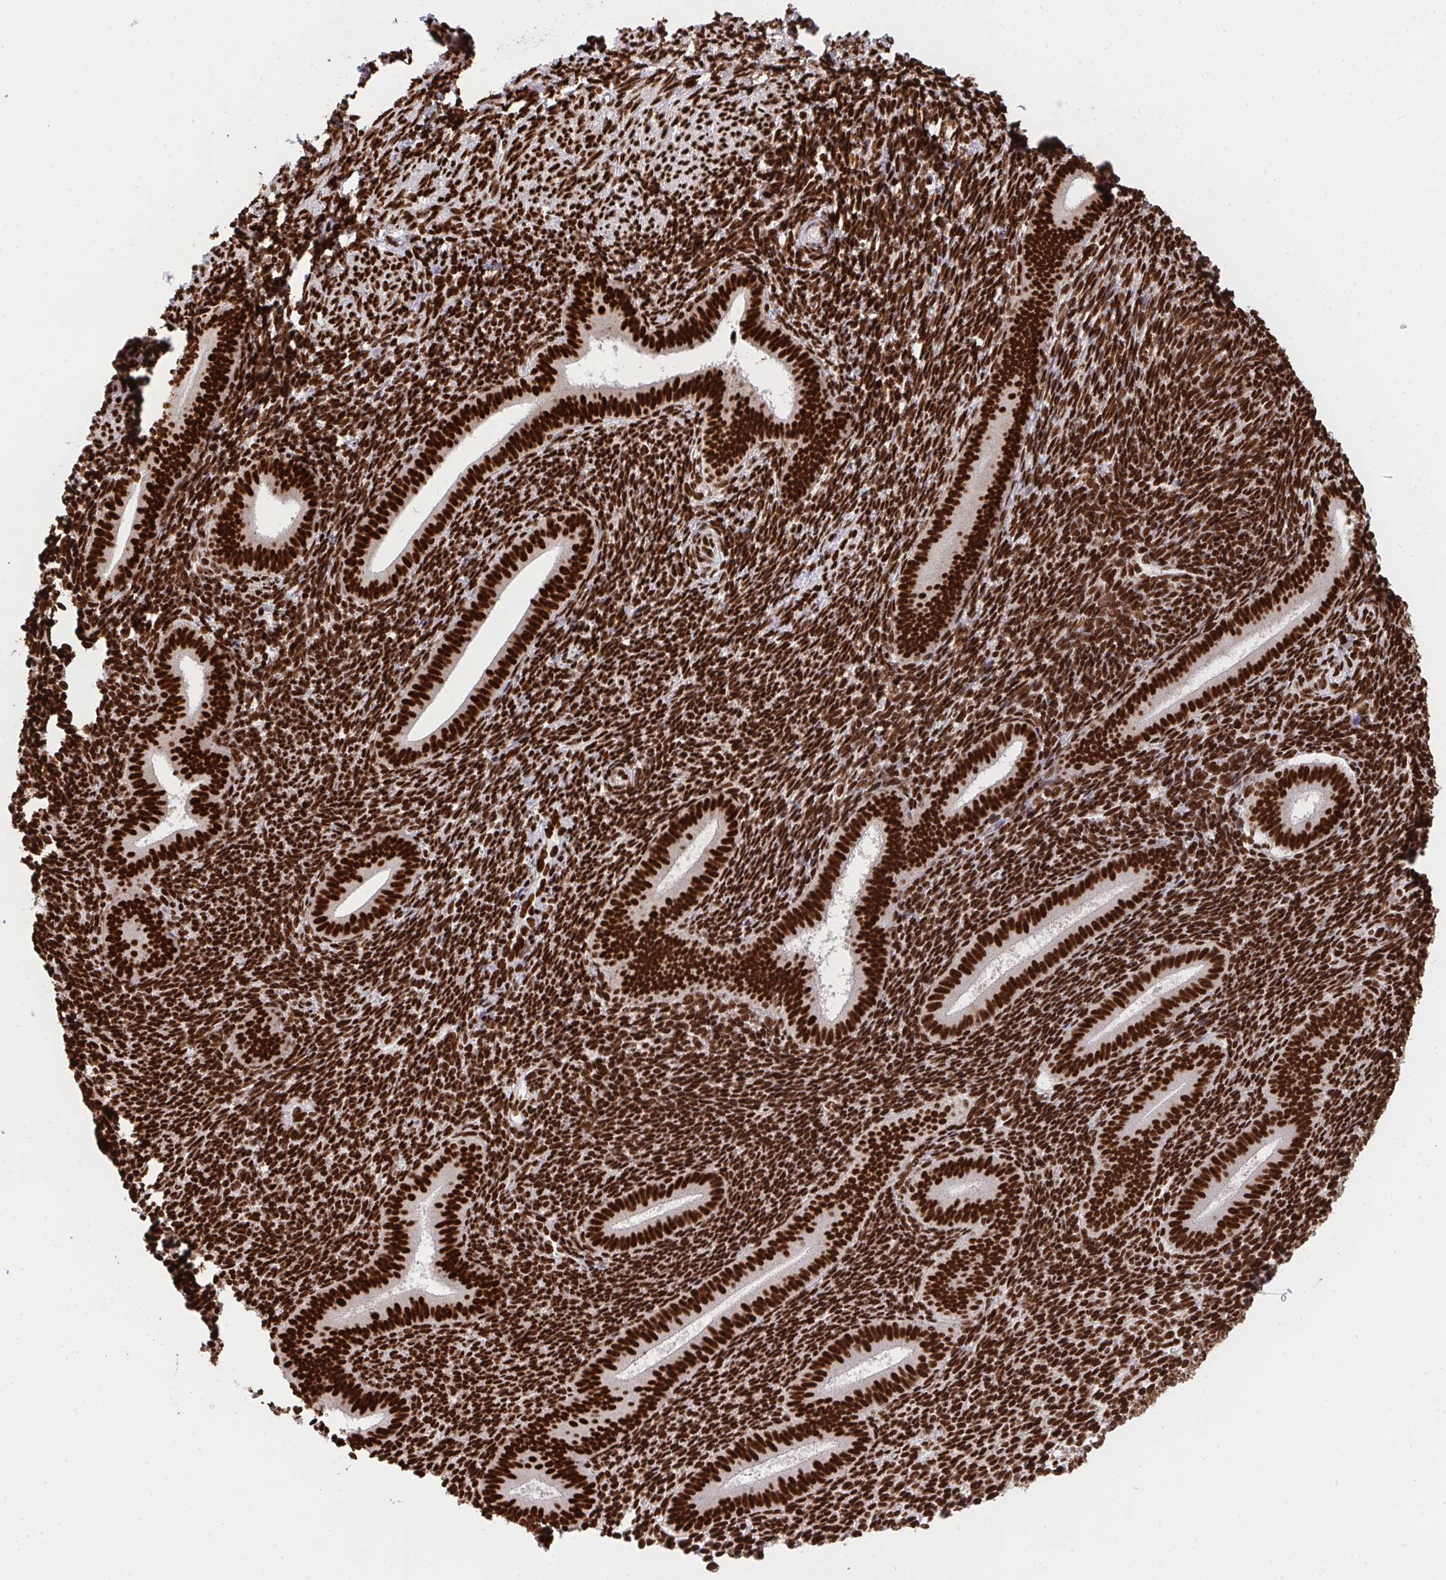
{"staining": {"intensity": "strong", "quantity": ">75%", "location": "nuclear"}, "tissue": "endometrium", "cell_type": "Cells in endometrial stroma", "image_type": "normal", "snomed": [{"axis": "morphology", "description": "Normal tissue, NOS"}, {"axis": "topography", "description": "Endometrium"}], "caption": "Immunohistochemistry (IHC) micrograph of unremarkable endometrium: endometrium stained using immunohistochemistry demonstrates high levels of strong protein expression localized specifically in the nuclear of cells in endometrial stroma, appearing as a nuclear brown color.", "gene": "HNRNPL", "patient": {"sex": "female", "age": 25}}